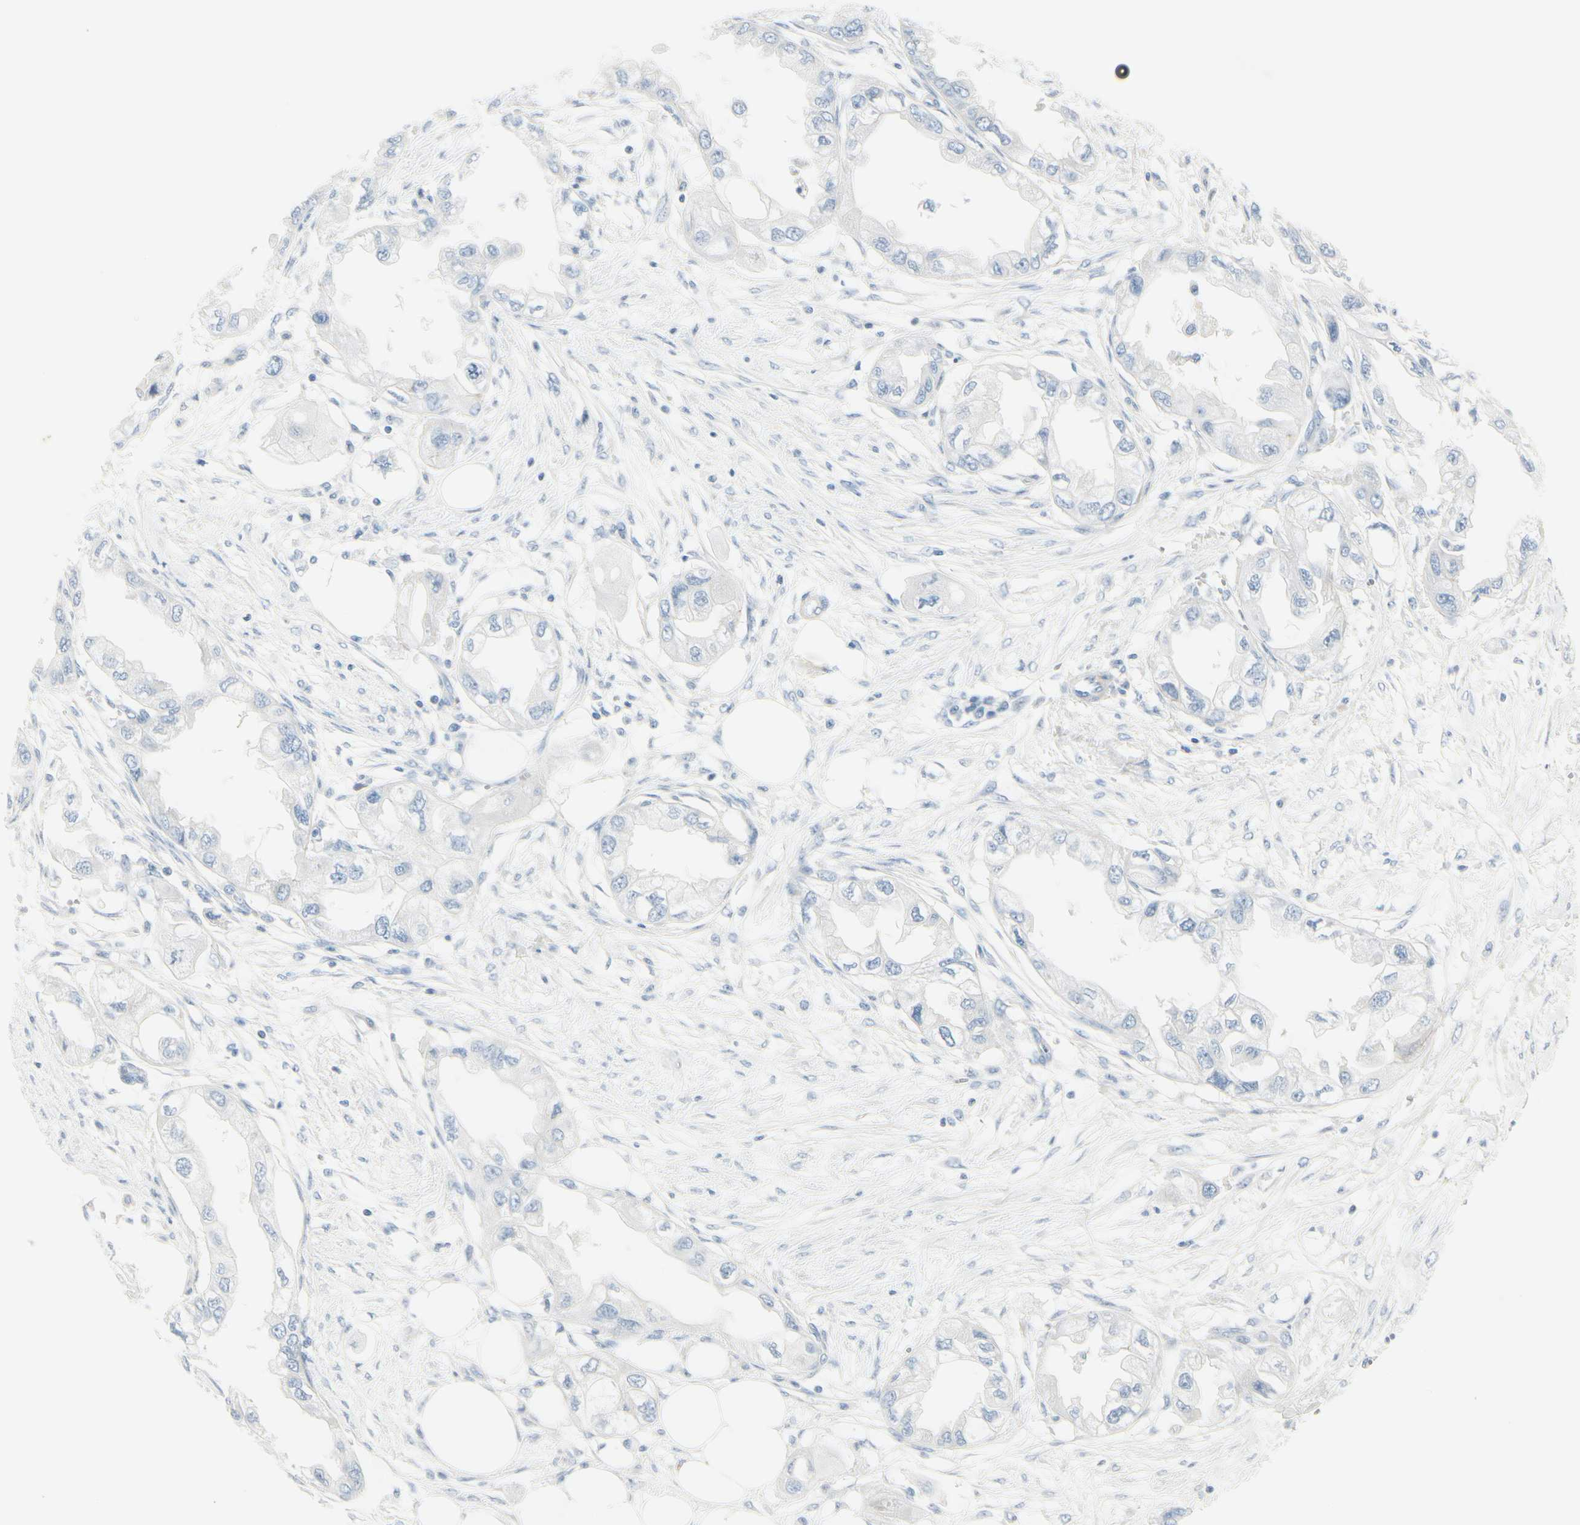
{"staining": {"intensity": "negative", "quantity": "none", "location": "none"}, "tissue": "endometrial cancer", "cell_type": "Tumor cells", "image_type": "cancer", "snomed": [{"axis": "morphology", "description": "Adenocarcinoma, NOS"}, {"axis": "topography", "description": "Endometrium"}], "caption": "High power microscopy photomicrograph of an IHC histopathology image of endometrial adenocarcinoma, revealing no significant expression in tumor cells. Nuclei are stained in blue.", "gene": "CDHR5", "patient": {"sex": "female", "age": 67}}